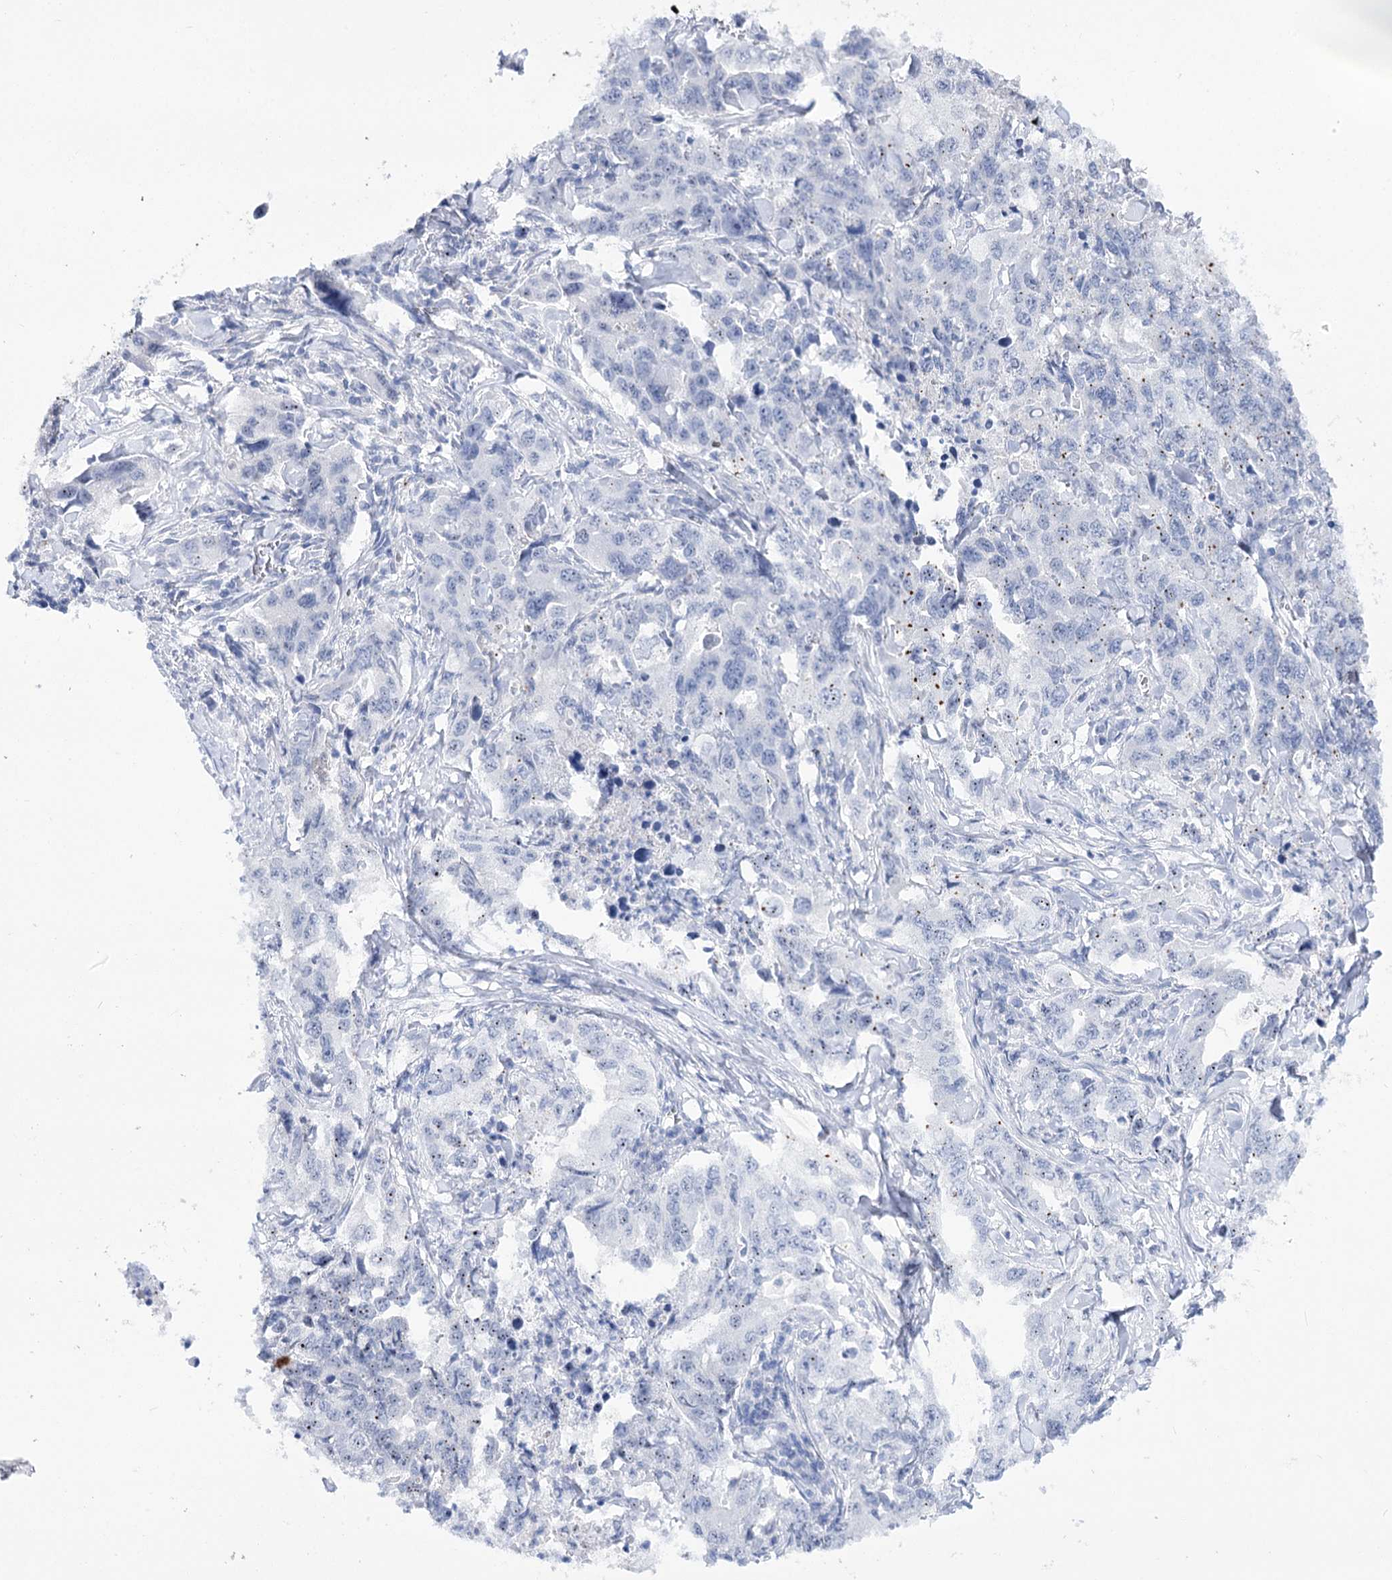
{"staining": {"intensity": "negative", "quantity": "none", "location": "none"}, "tissue": "lung cancer", "cell_type": "Tumor cells", "image_type": "cancer", "snomed": [{"axis": "morphology", "description": "Adenocarcinoma, NOS"}, {"axis": "topography", "description": "Lung"}], "caption": "Immunohistochemical staining of human adenocarcinoma (lung) displays no significant staining in tumor cells. Brightfield microscopy of immunohistochemistry (IHC) stained with DAB (brown) and hematoxylin (blue), captured at high magnification.", "gene": "ATP10B", "patient": {"sex": "female", "age": 51}}